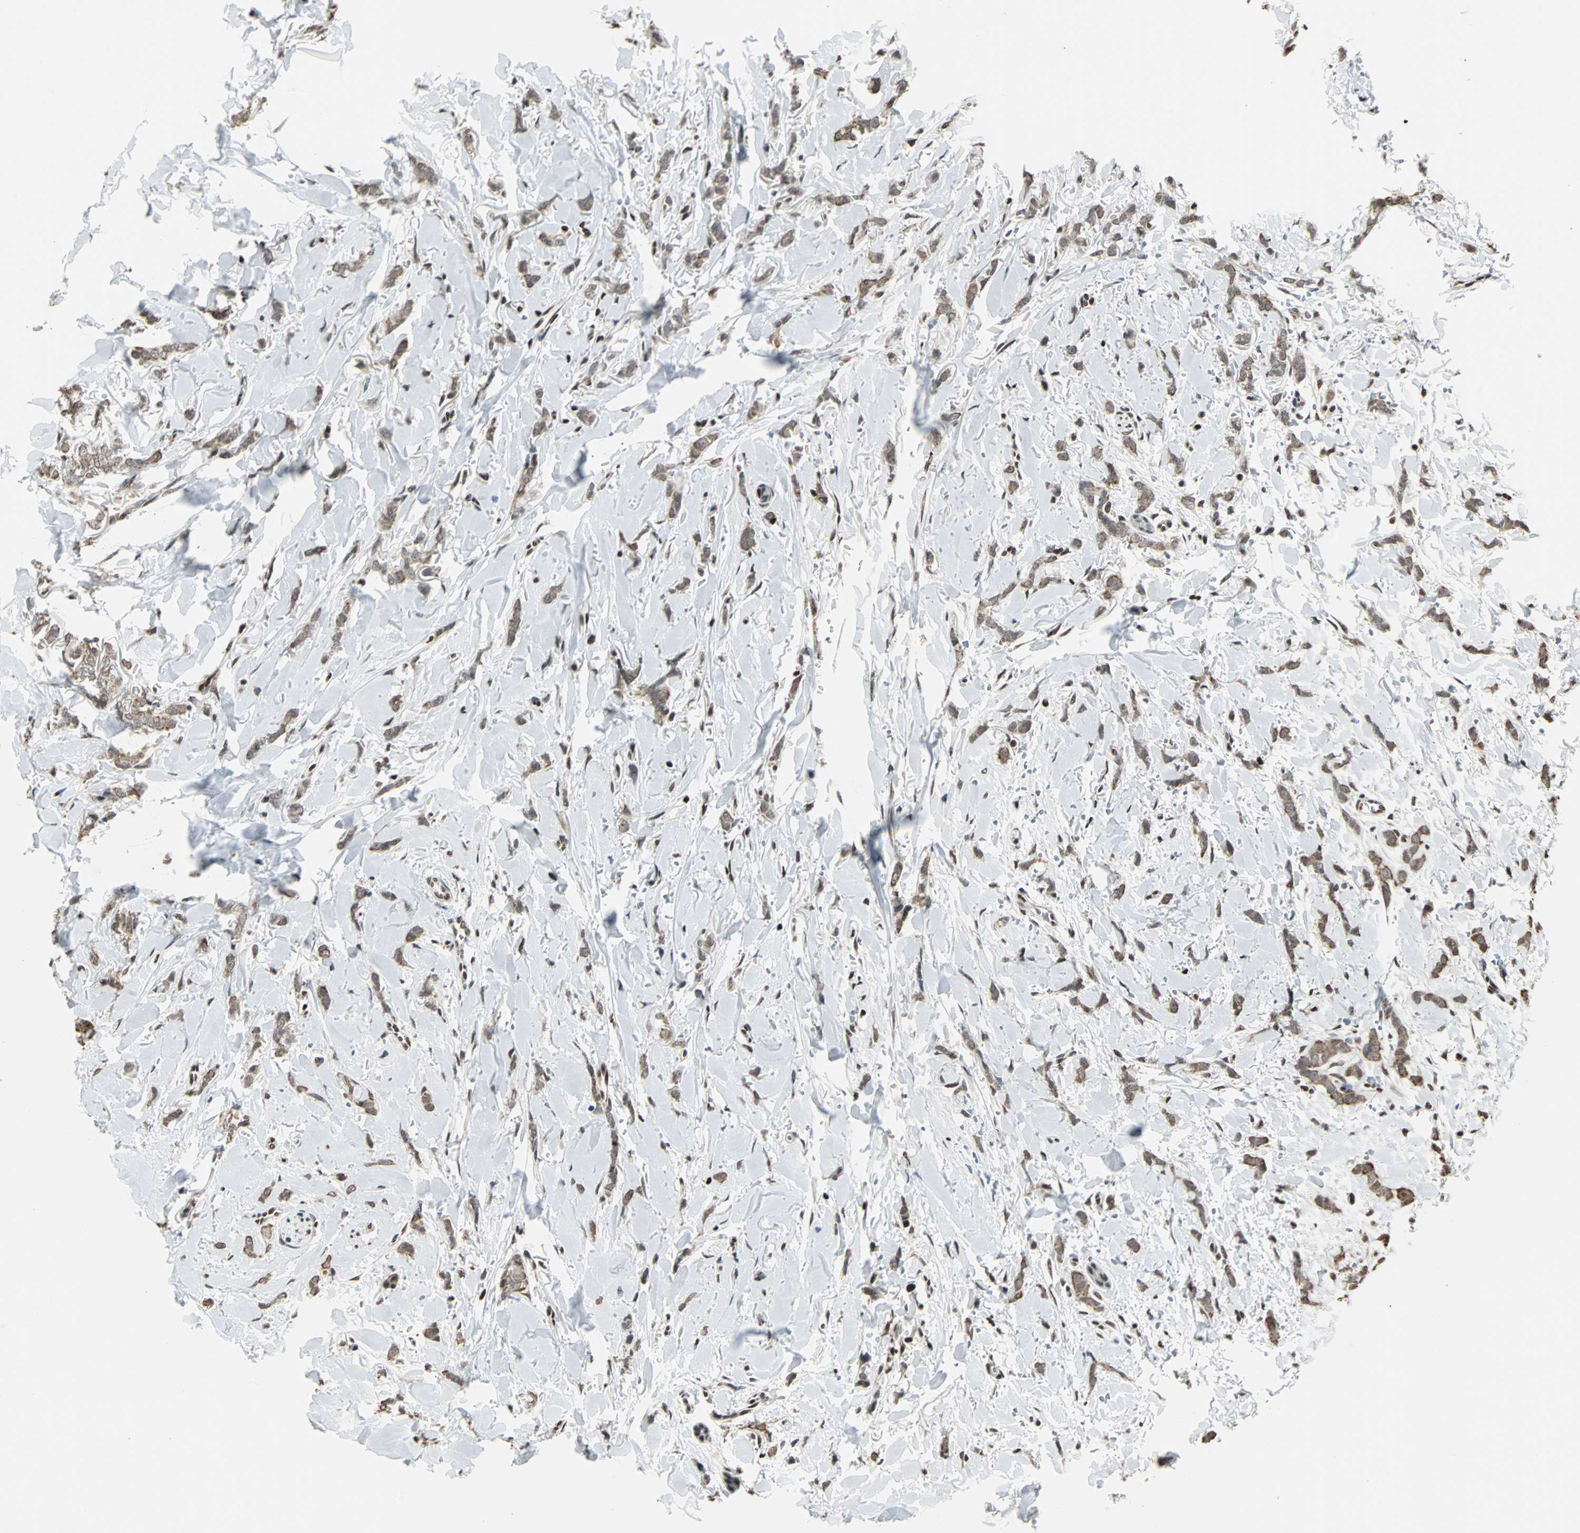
{"staining": {"intensity": "weak", "quantity": ">75%", "location": "cytoplasmic/membranous"}, "tissue": "breast cancer", "cell_type": "Tumor cells", "image_type": "cancer", "snomed": [{"axis": "morphology", "description": "Lobular carcinoma"}, {"axis": "topography", "description": "Skin"}, {"axis": "topography", "description": "Breast"}], "caption": "Breast cancer (lobular carcinoma) stained with immunohistochemistry (IHC) demonstrates weak cytoplasmic/membranous positivity in about >75% of tumor cells. (DAB IHC with brightfield microscopy, high magnification).", "gene": "TERF2IP", "patient": {"sex": "female", "age": 46}}